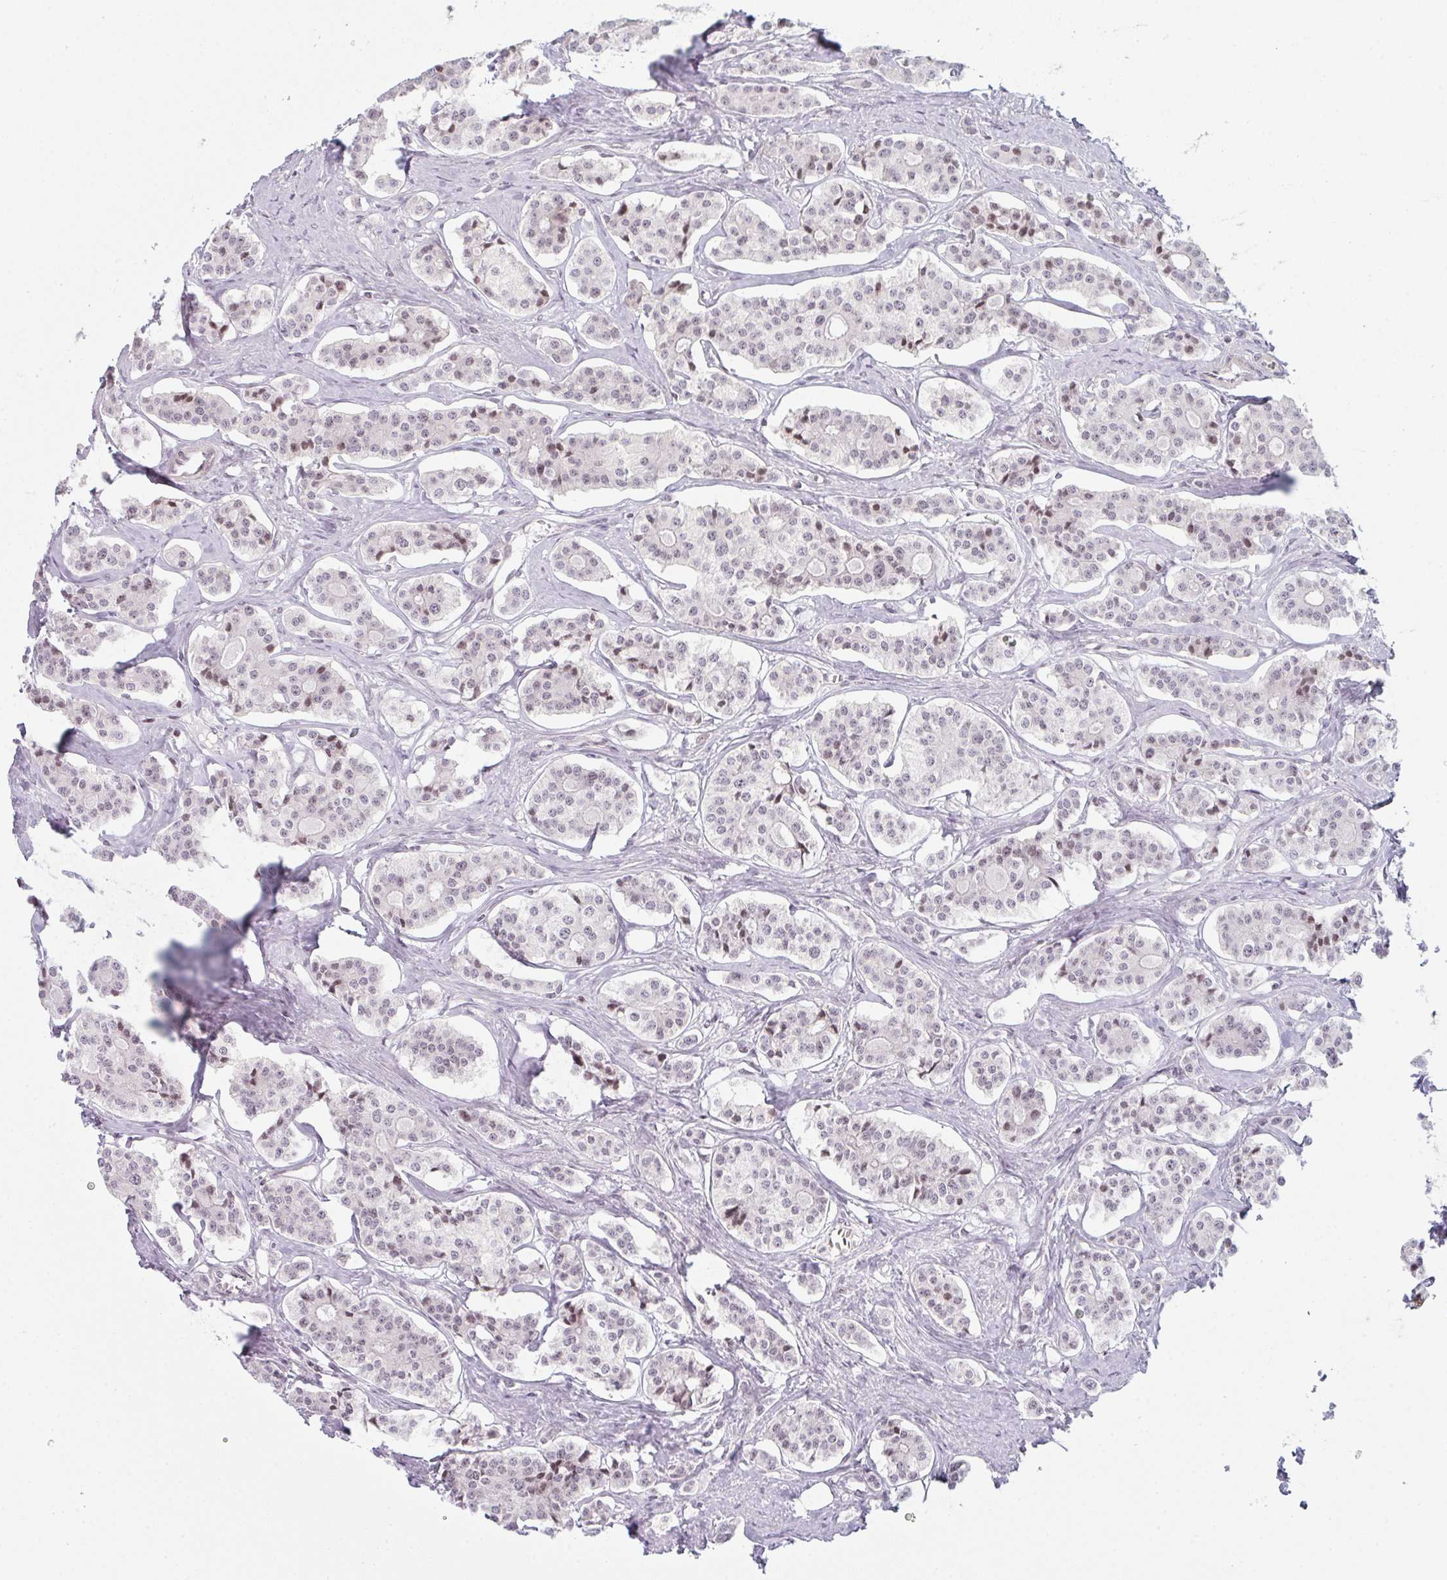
{"staining": {"intensity": "weak", "quantity": "<25%", "location": "nuclear"}, "tissue": "carcinoid", "cell_type": "Tumor cells", "image_type": "cancer", "snomed": [{"axis": "morphology", "description": "Carcinoid, malignant, NOS"}, {"axis": "topography", "description": "Small intestine"}], "caption": "A histopathology image of carcinoid stained for a protein exhibits no brown staining in tumor cells.", "gene": "TMEM237", "patient": {"sex": "male", "age": 63}}